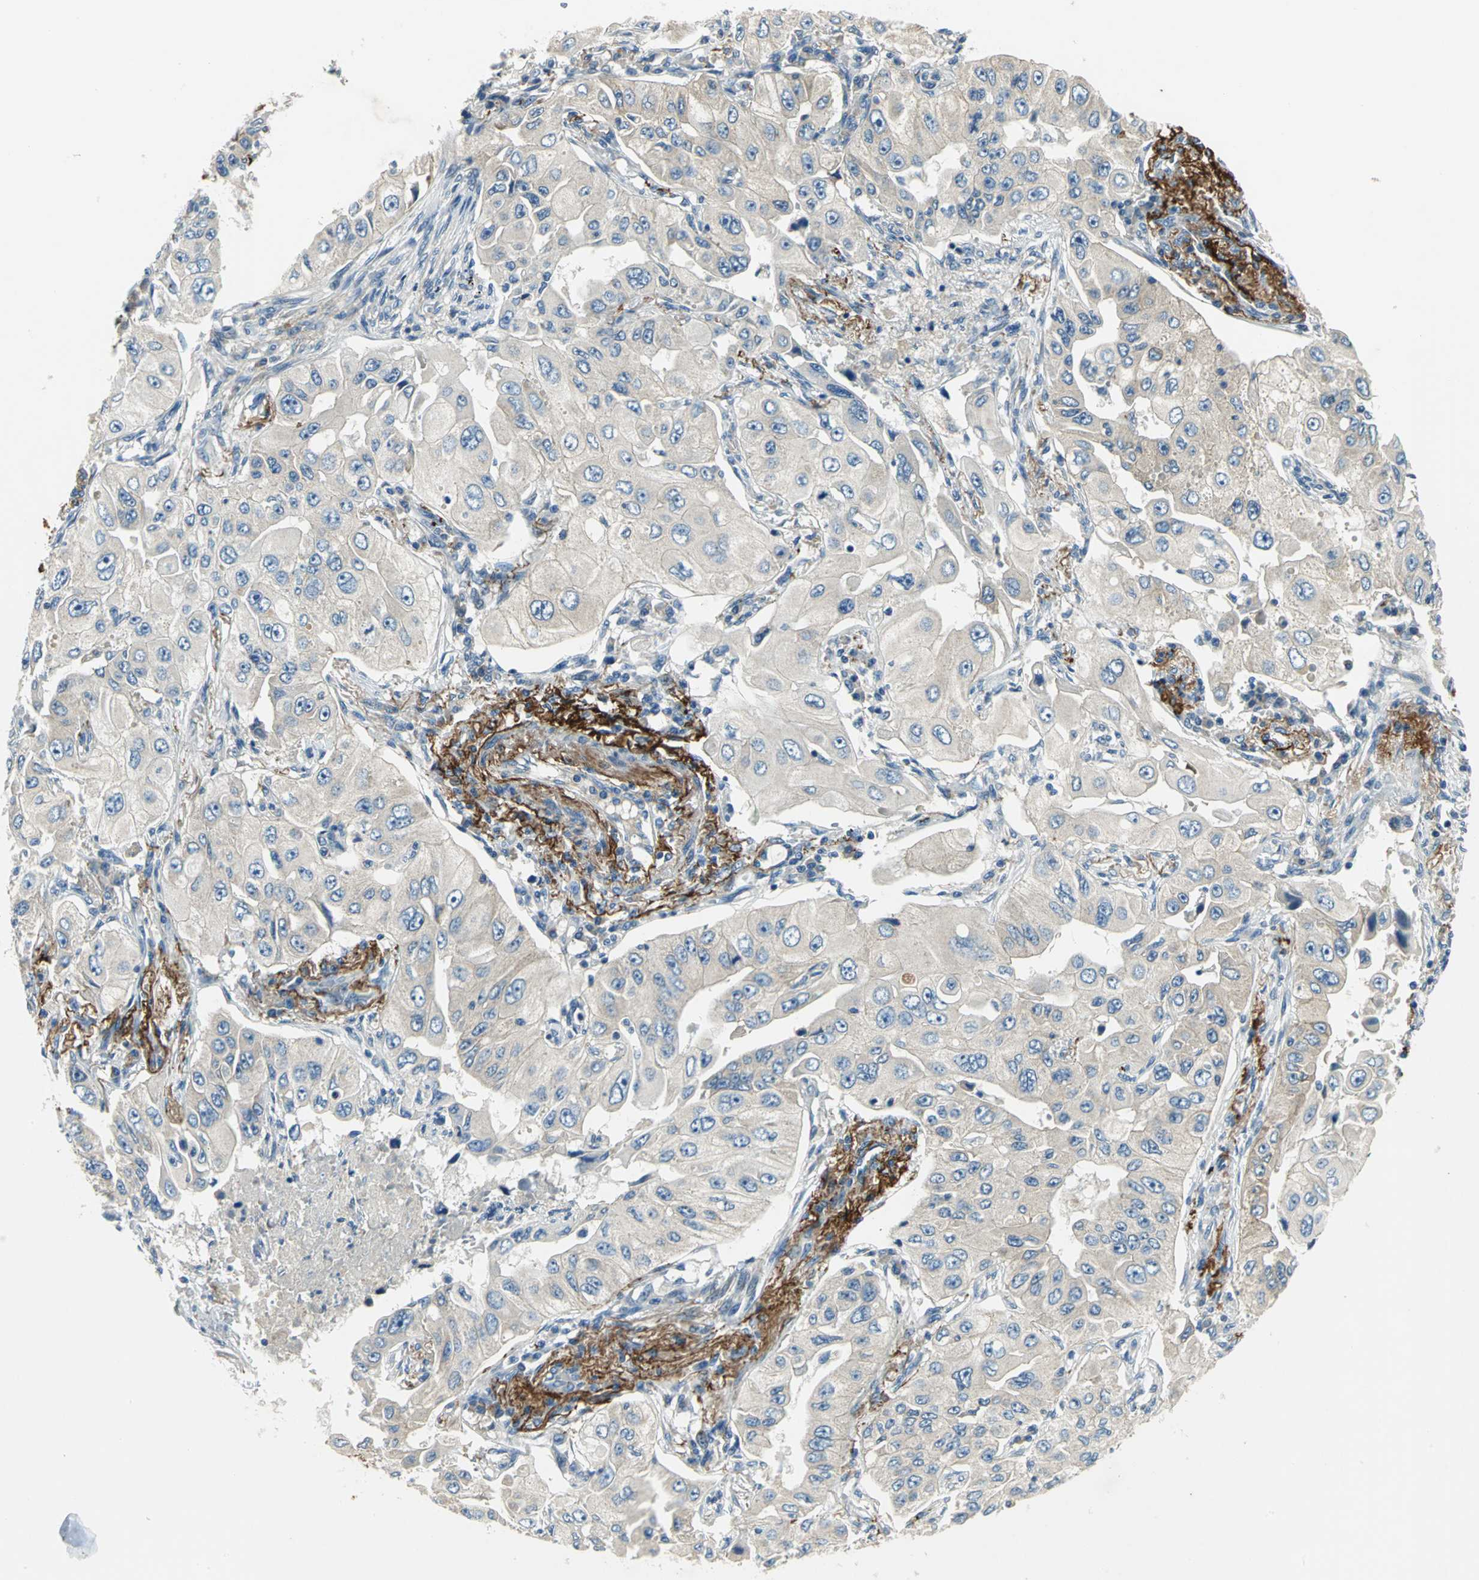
{"staining": {"intensity": "negative", "quantity": "none", "location": "none"}, "tissue": "lung cancer", "cell_type": "Tumor cells", "image_type": "cancer", "snomed": [{"axis": "morphology", "description": "Adenocarcinoma, NOS"}, {"axis": "topography", "description": "Lung"}], "caption": "Immunohistochemistry image of neoplastic tissue: lung cancer stained with DAB reveals no significant protein expression in tumor cells. (Immunohistochemistry (ihc), brightfield microscopy, high magnification).", "gene": "SLC16A7", "patient": {"sex": "male", "age": 84}}